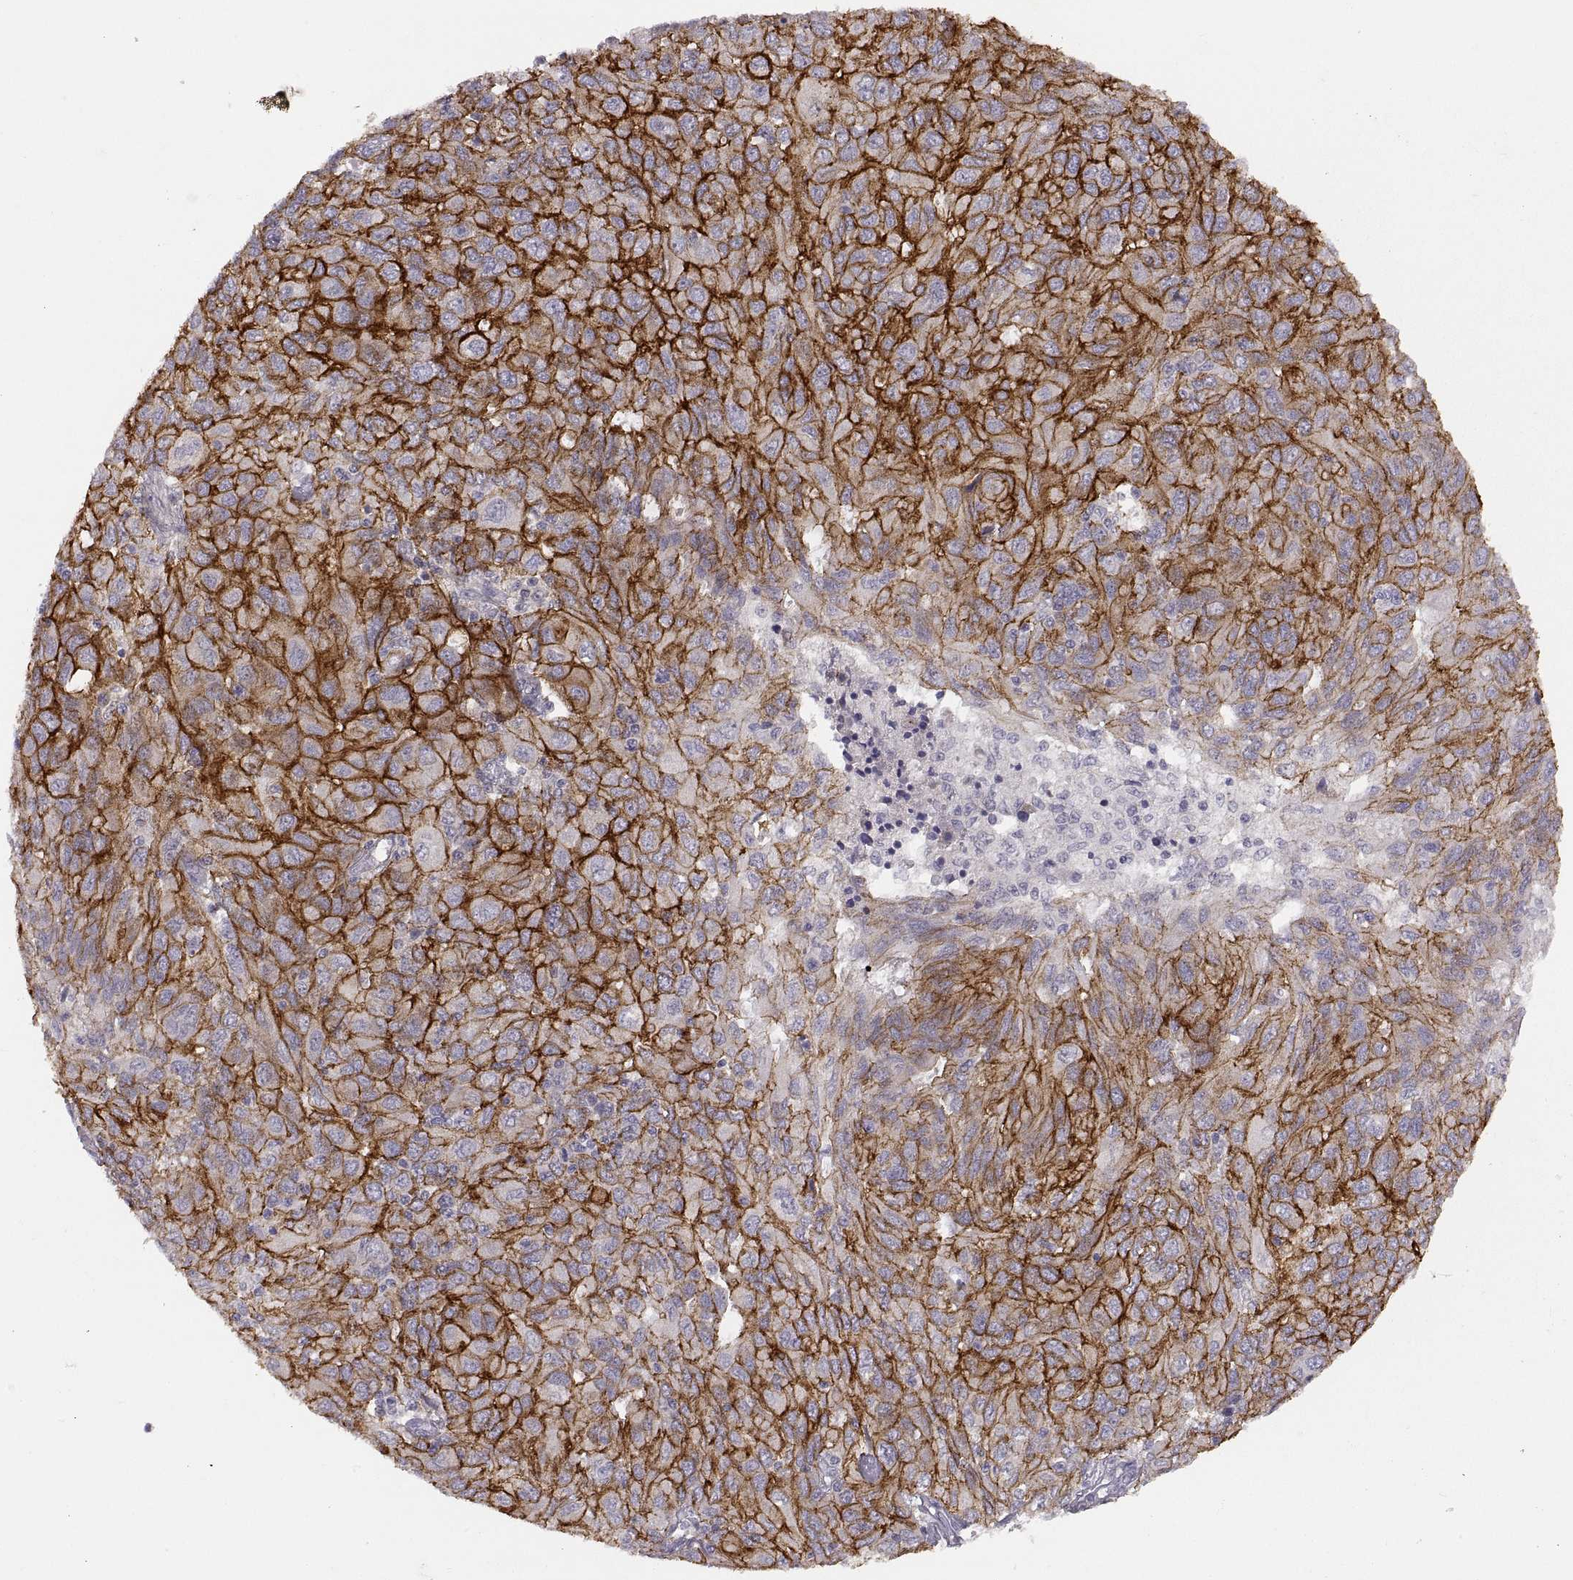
{"staining": {"intensity": "strong", "quantity": ">75%", "location": "cytoplasmic/membranous"}, "tissue": "ovarian cancer", "cell_type": "Tumor cells", "image_type": "cancer", "snomed": [{"axis": "morphology", "description": "Carcinoma, endometroid"}, {"axis": "topography", "description": "Ovary"}], "caption": "This image demonstrates endometroid carcinoma (ovarian) stained with immunohistochemistry (IHC) to label a protein in brown. The cytoplasmic/membranous of tumor cells show strong positivity for the protein. Nuclei are counter-stained blue.", "gene": "CDH2", "patient": {"sex": "female", "age": 50}}